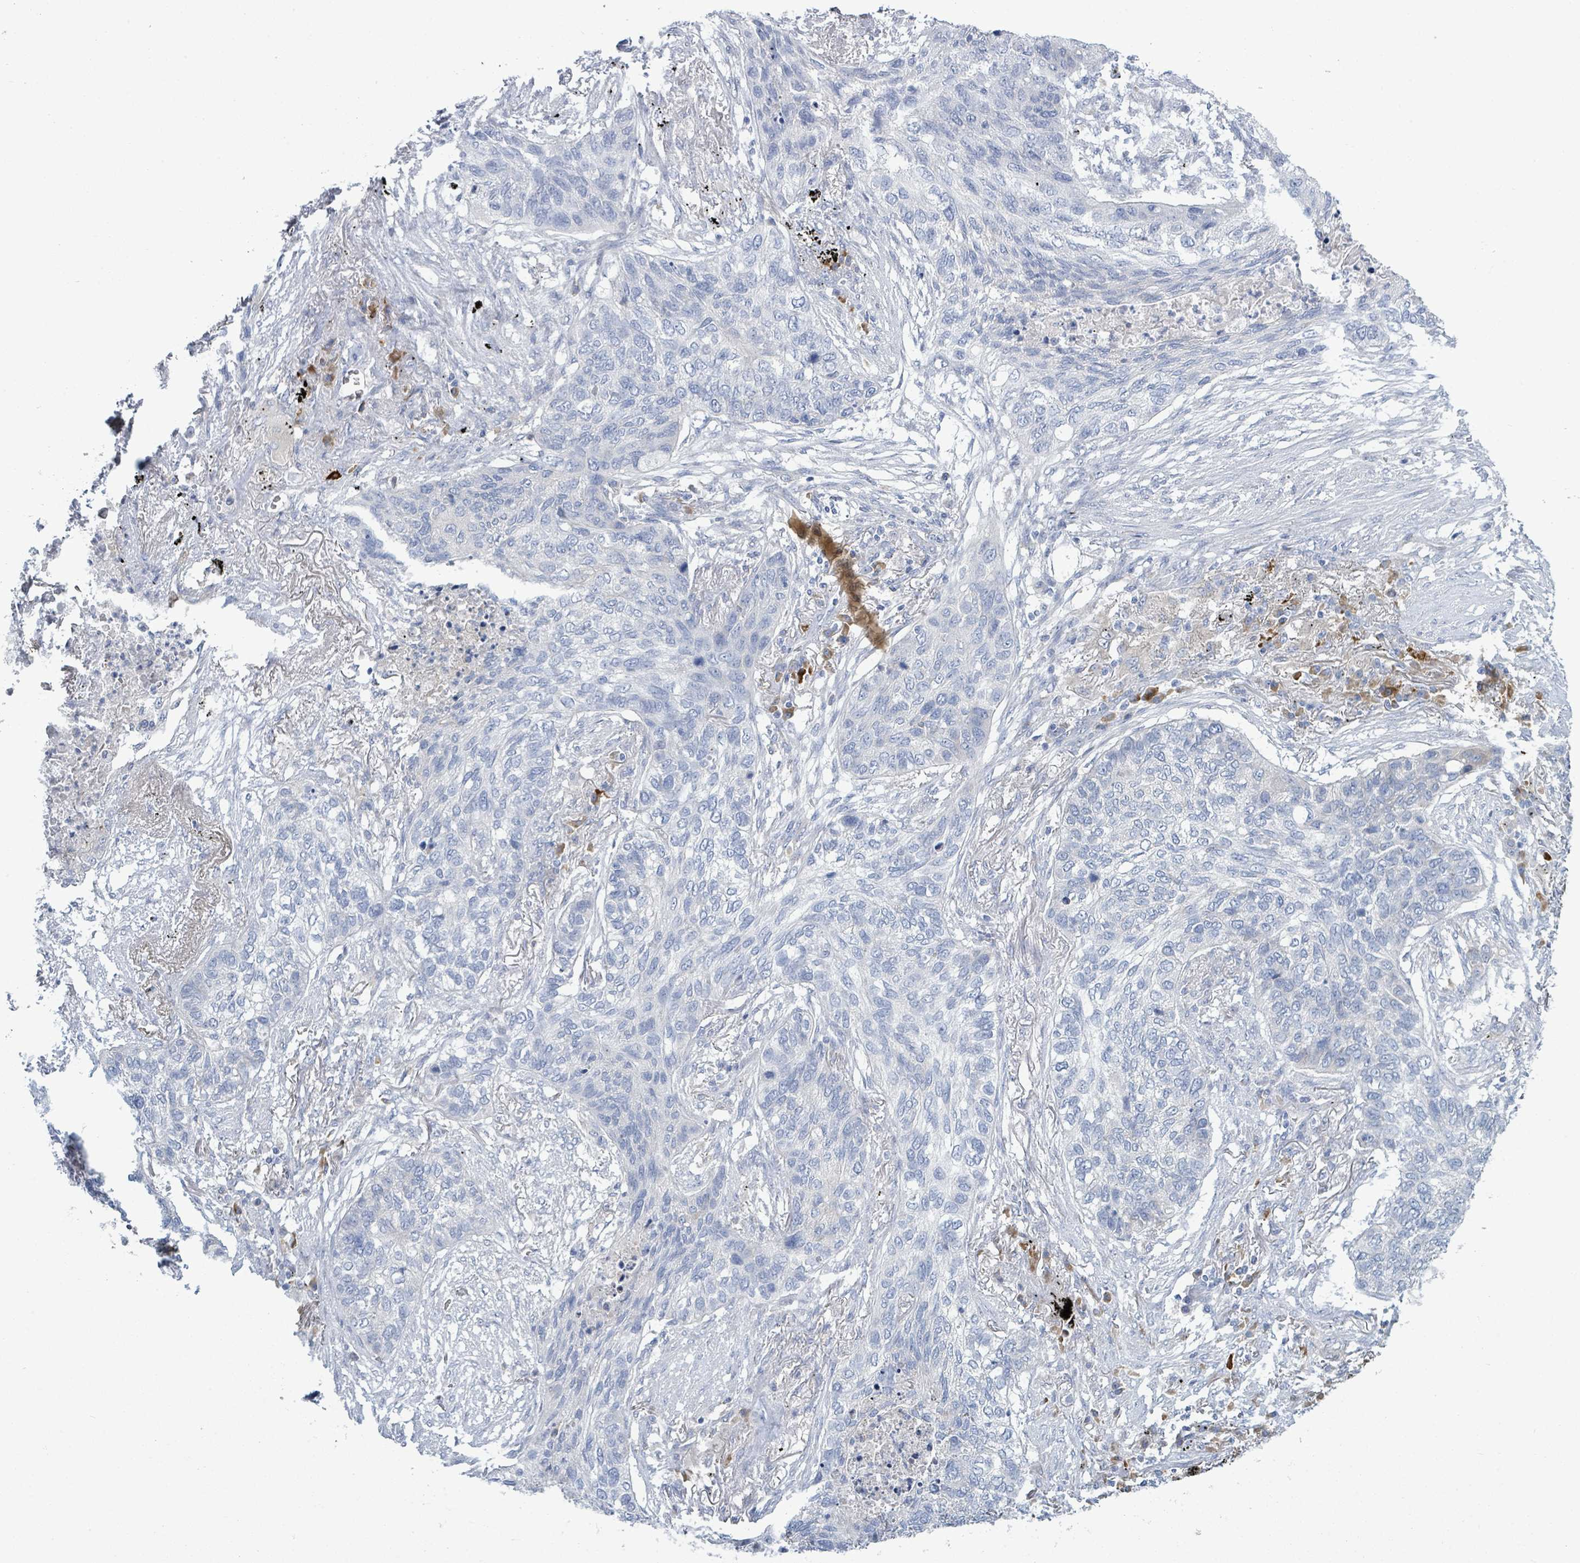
{"staining": {"intensity": "negative", "quantity": "none", "location": "none"}, "tissue": "lung cancer", "cell_type": "Tumor cells", "image_type": "cancer", "snomed": [{"axis": "morphology", "description": "Squamous cell carcinoma, NOS"}, {"axis": "topography", "description": "Lung"}], "caption": "This is an IHC micrograph of human lung squamous cell carcinoma. There is no staining in tumor cells.", "gene": "SIRPB1", "patient": {"sex": "female", "age": 63}}